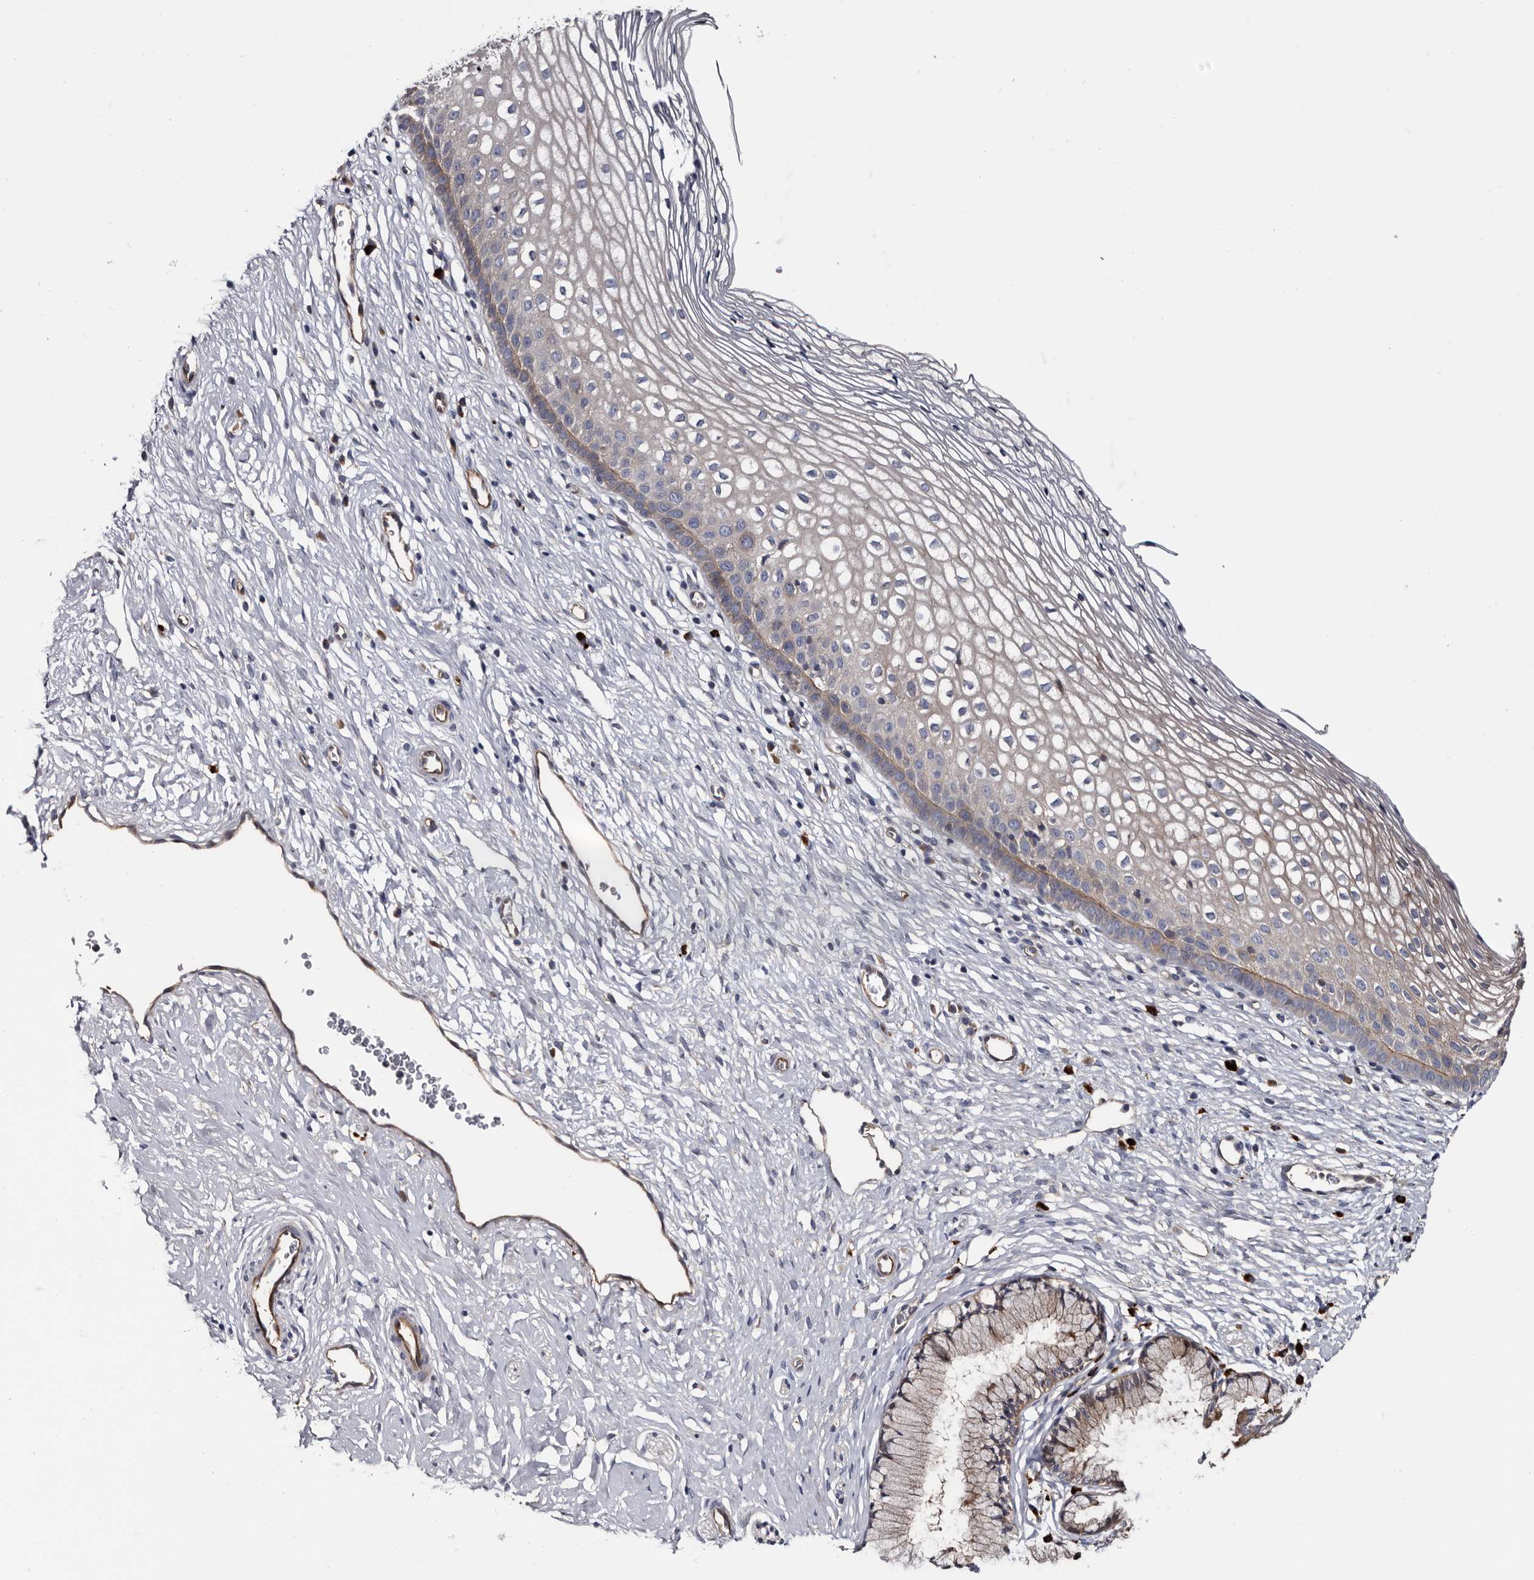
{"staining": {"intensity": "moderate", "quantity": "<25%", "location": "cytoplasmic/membranous"}, "tissue": "cervix", "cell_type": "Glandular cells", "image_type": "normal", "snomed": [{"axis": "morphology", "description": "Normal tissue, NOS"}, {"axis": "topography", "description": "Cervix"}], "caption": "Cervix stained for a protein (brown) displays moderate cytoplasmic/membranous positive staining in about <25% of glandular cells.", "gene": "TSPAN17", "patient": {"sex": "female", "age": 27}}